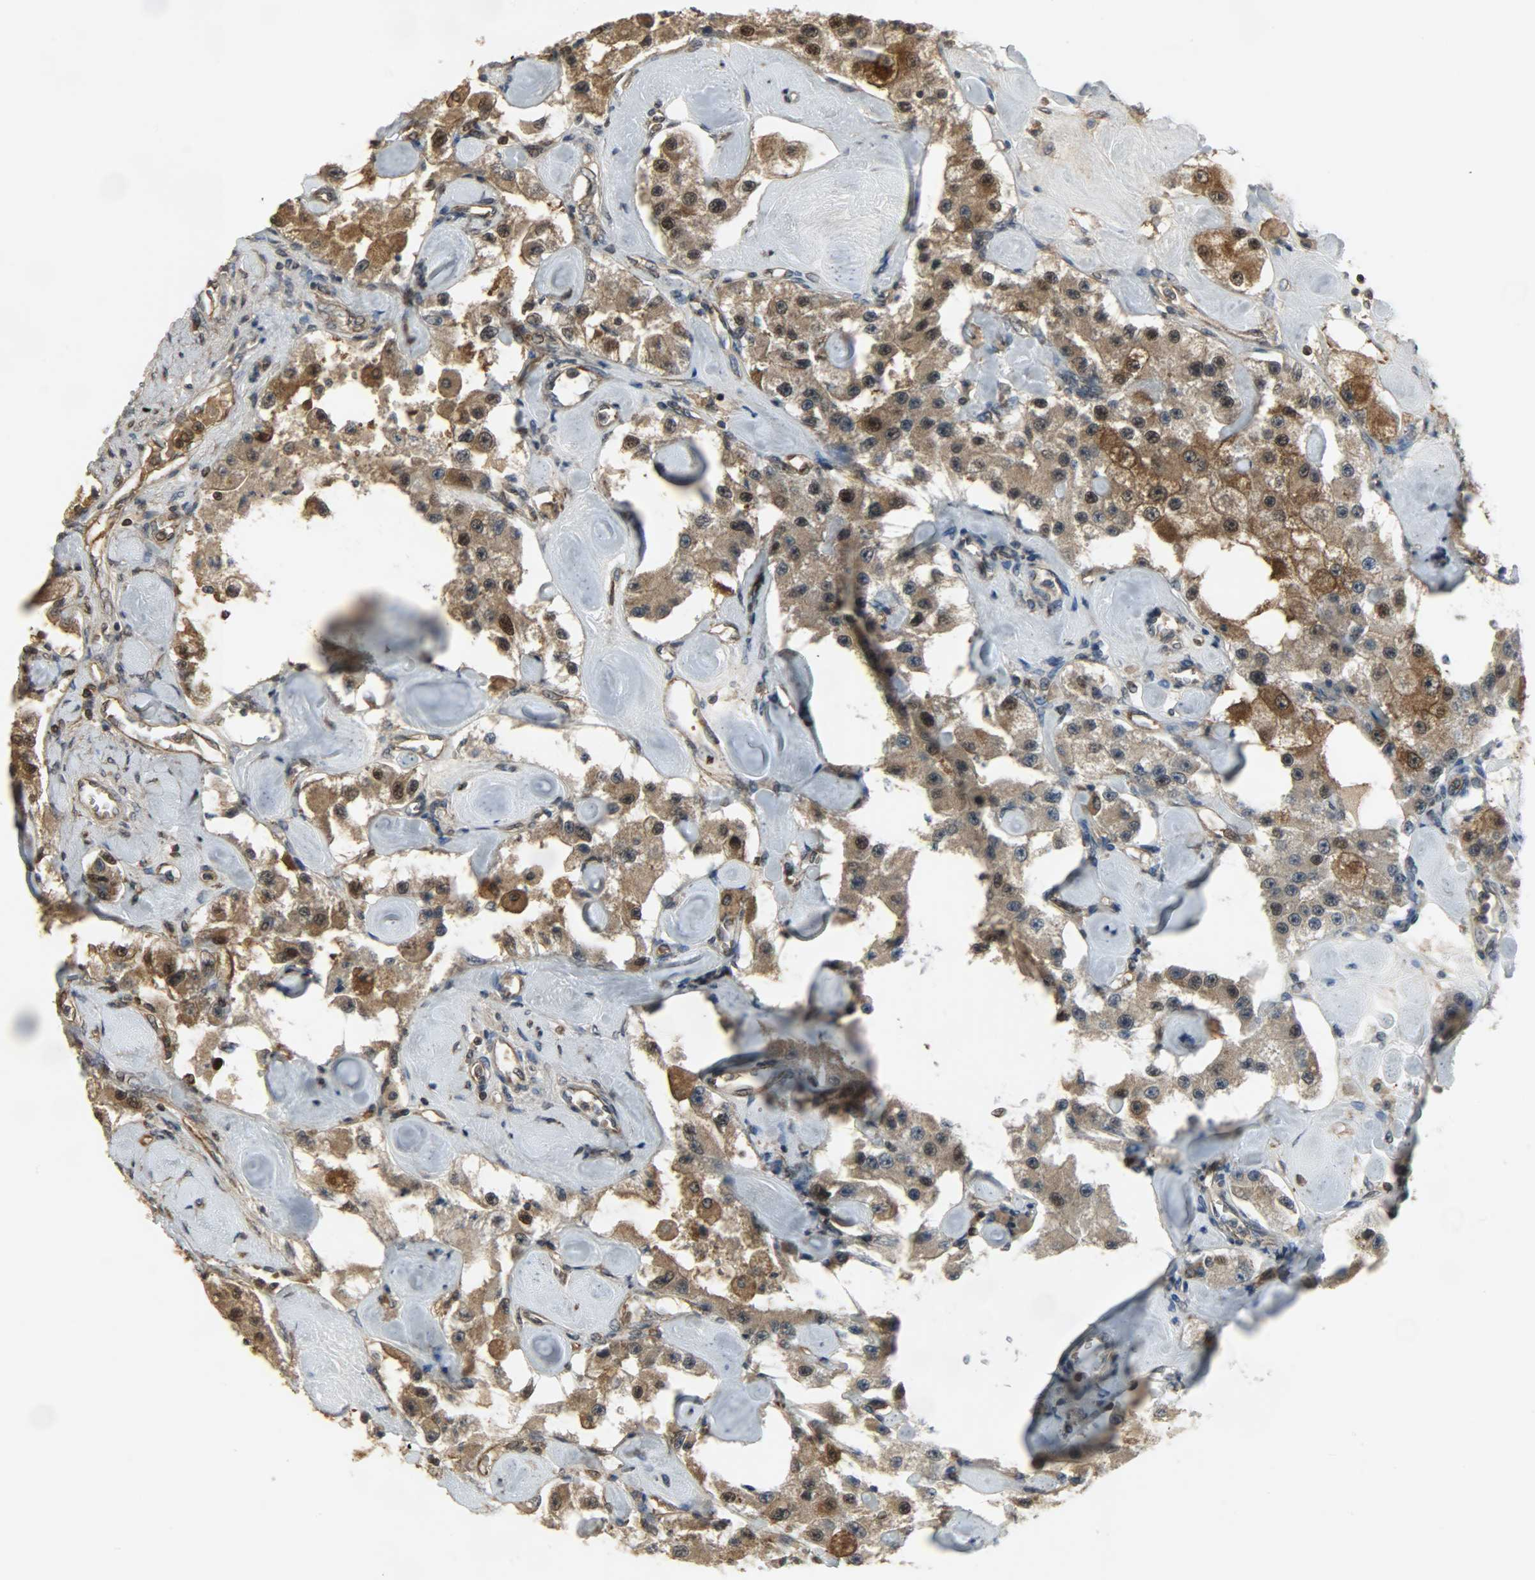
{"staining": {"intensity": "moderate", "quantity": ">75%", "location": "cytoplasmic/membranous,nuclear"}, "tissue": "carcinoid", "cell_type": "Tumor cells", "image_type": "cancer", "snomed": [{"axis": "morphology", "description": "Carcinoid, malignant, NOS"}, {"axis": "topography", "description": "Pancreas"}], "caption": "Immunohistochemical staining of human carcinoid displays moderate cytoplasmic/membranous and nuclear protein staining in approximately >75% of tumor cells.", "gene": "LDHB", "patient": {"sex": "male", "age": 41}}